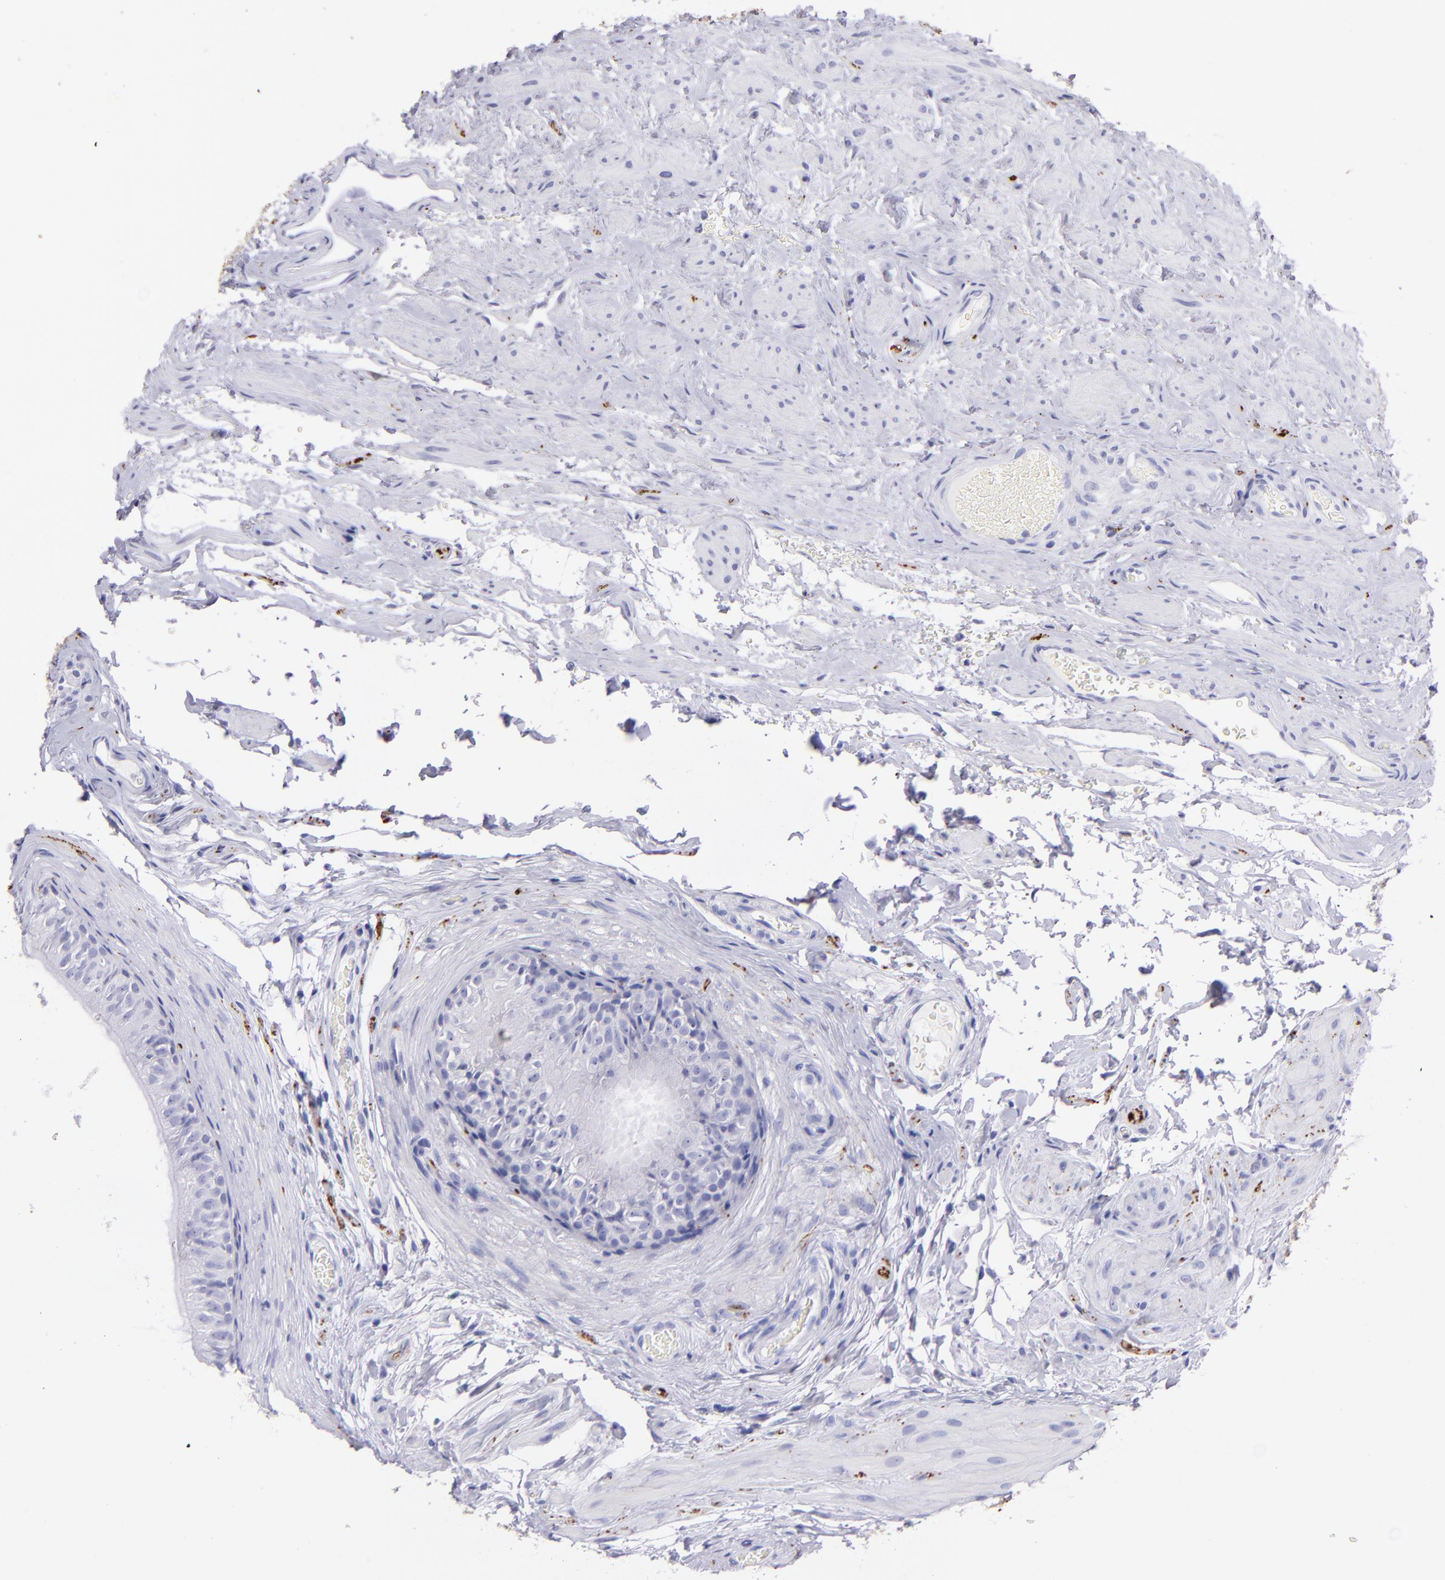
{"staining": {"intensity": "negative", "quantity": "none", "location": "none"}, "tissue": "epididymis", "cell_type": "Glandular cells", "image_type": "normal", "snomed": [{"axis": "morphology", "description": "Normal tissue, NOS"}, {"axis": "topography", "description": "Testis"}, {"axis": "topography", "description": "Epididymis"}], "caption": "Glandular cells show no significant protein staining in benign epididymis. (Brightfield microscopy of DAB IHC at high magnification).", "gene": "UCHL1", "patient": {"sex": "male", "age": 36}}